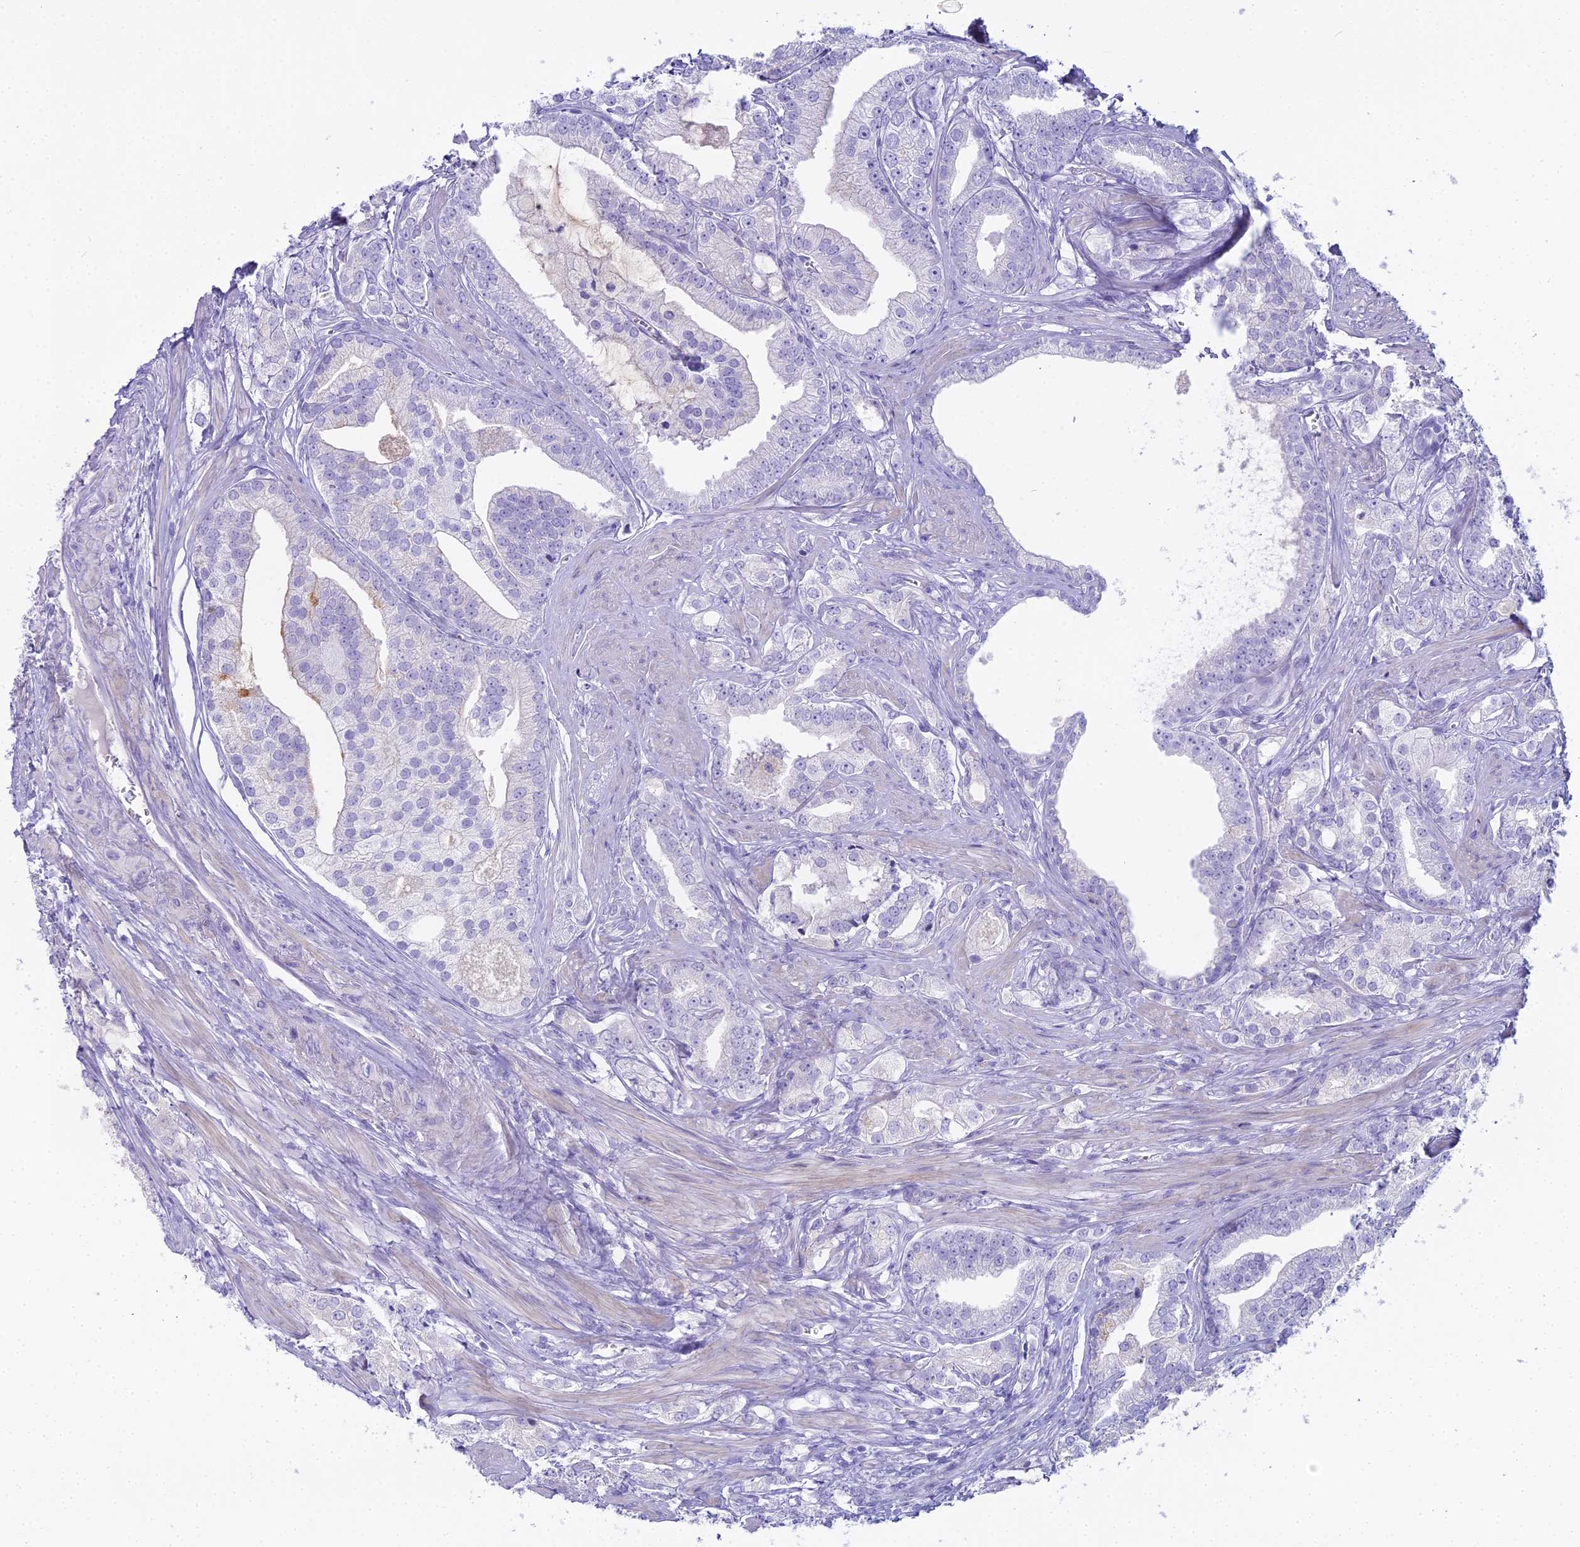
{"staining": {"intensity": "negative", "quantity": "none", "location": "none"}, "tissue": "prostate cancer", "cell_type": "Tumor cells", "image_type": "cancer", "snomed": [{"axis": "morphology", "description": "Adenocarcinoma, High grade"}, {"axis": "topography", "description": "Prostate"}], "caption": "This is a histopathology image of immunohistochemistry (IHC) staining of prostate cancer, which shows no staining in tumor cells. (Brightfield microscopy of DAB (3,3'-diaminobenzidine) IHC at high magnification).", "gene": "UNC80", "patient": {"sex": "male", "age": 50}}